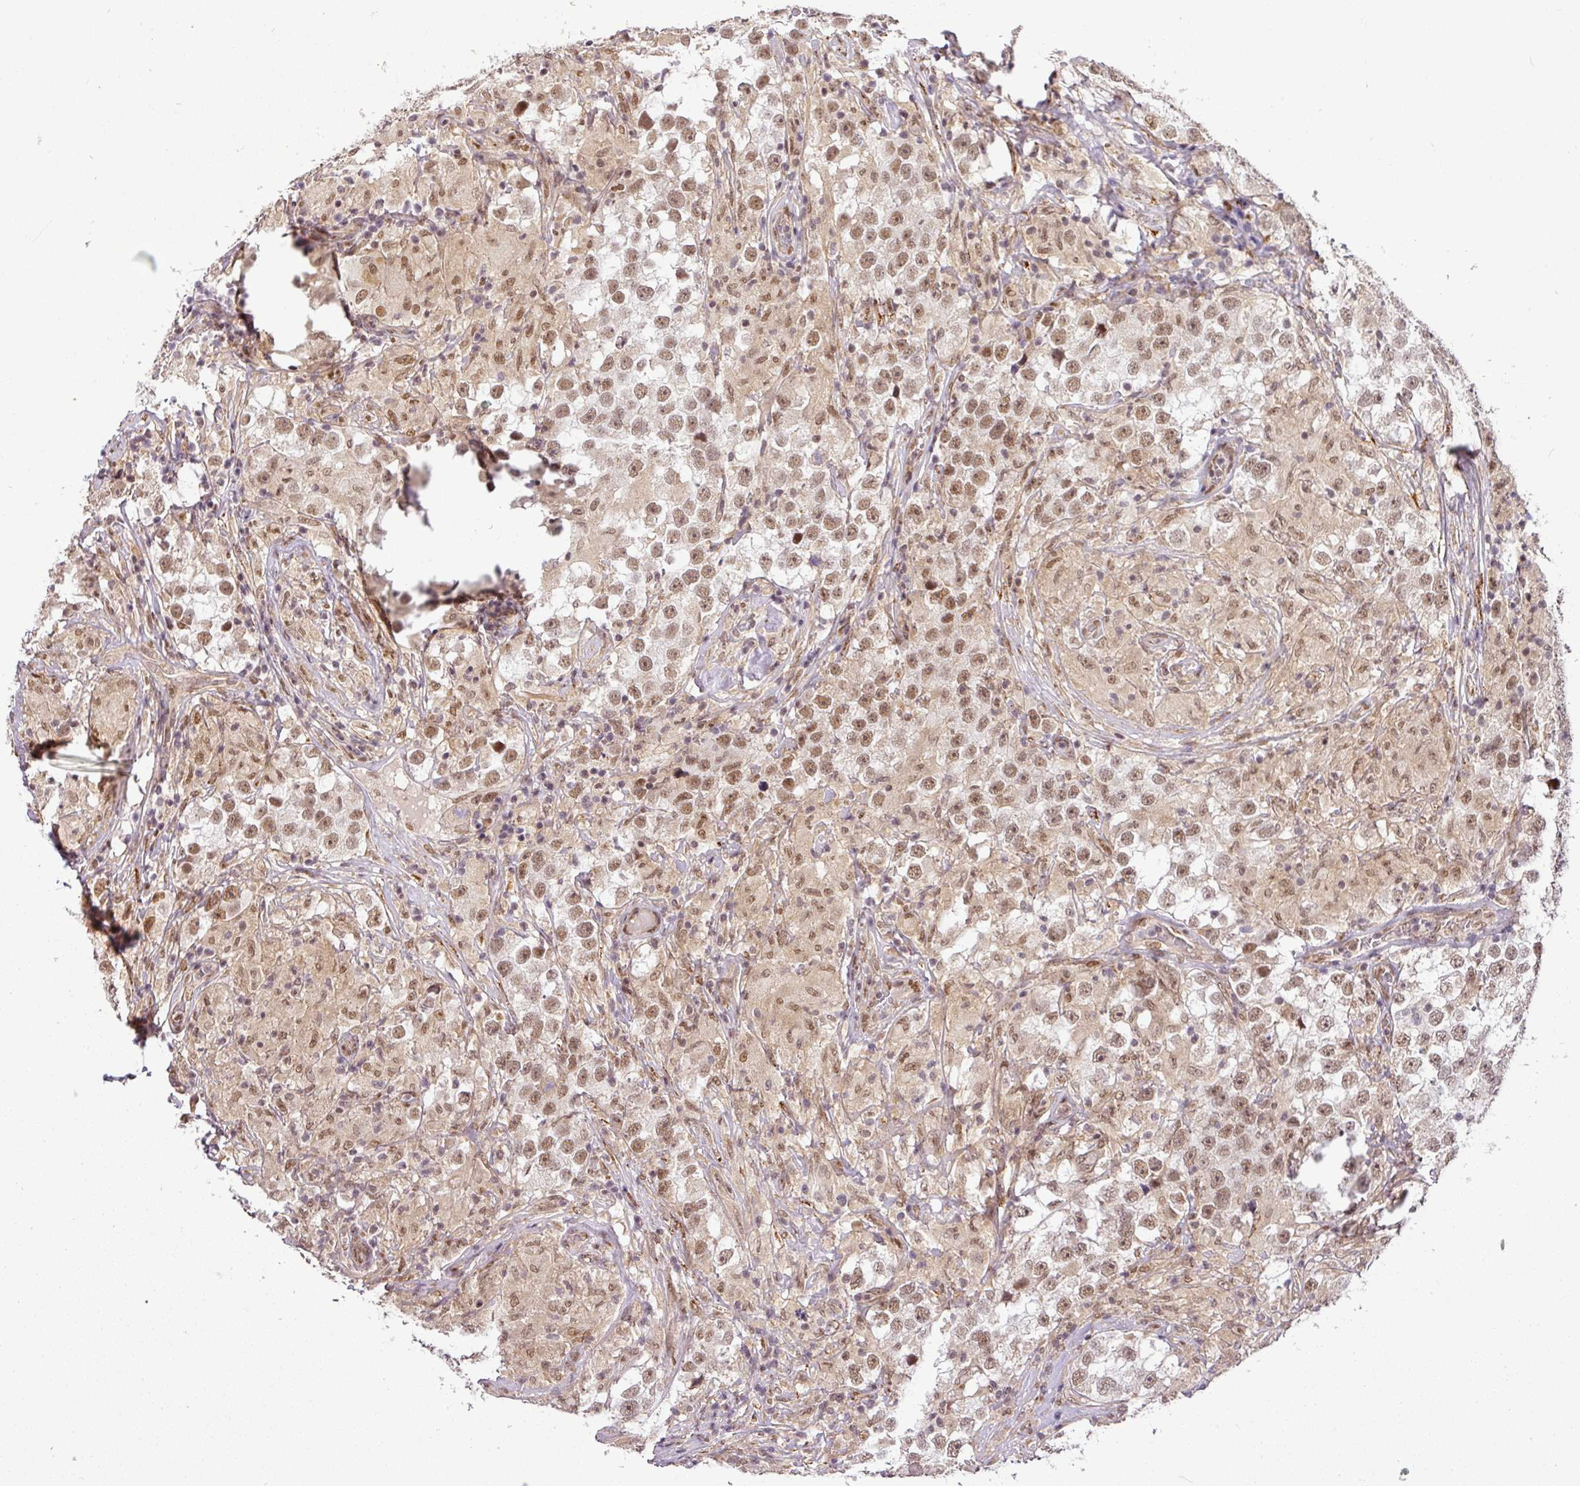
{"staining": {"intensity": "moderate", "quantity": ">75%", "location": "nuclear"}, "tissue": "testis cancer", "cell_type": "Tumor cells", "image_type": "cancer", "snomed": [{"axis": "morphology", "description": "Seminoma, NOS"}, {"axis": "topography", "description": "Testis"}], "caption": "This micrograph demonstrates immunohistochemistry staining of seminoma (testis), with medium moderate nuclear expression in approximately >75% of tumor cells.", "gene": "C1orf226", "patient": {"sex": "male", "age": 46}}